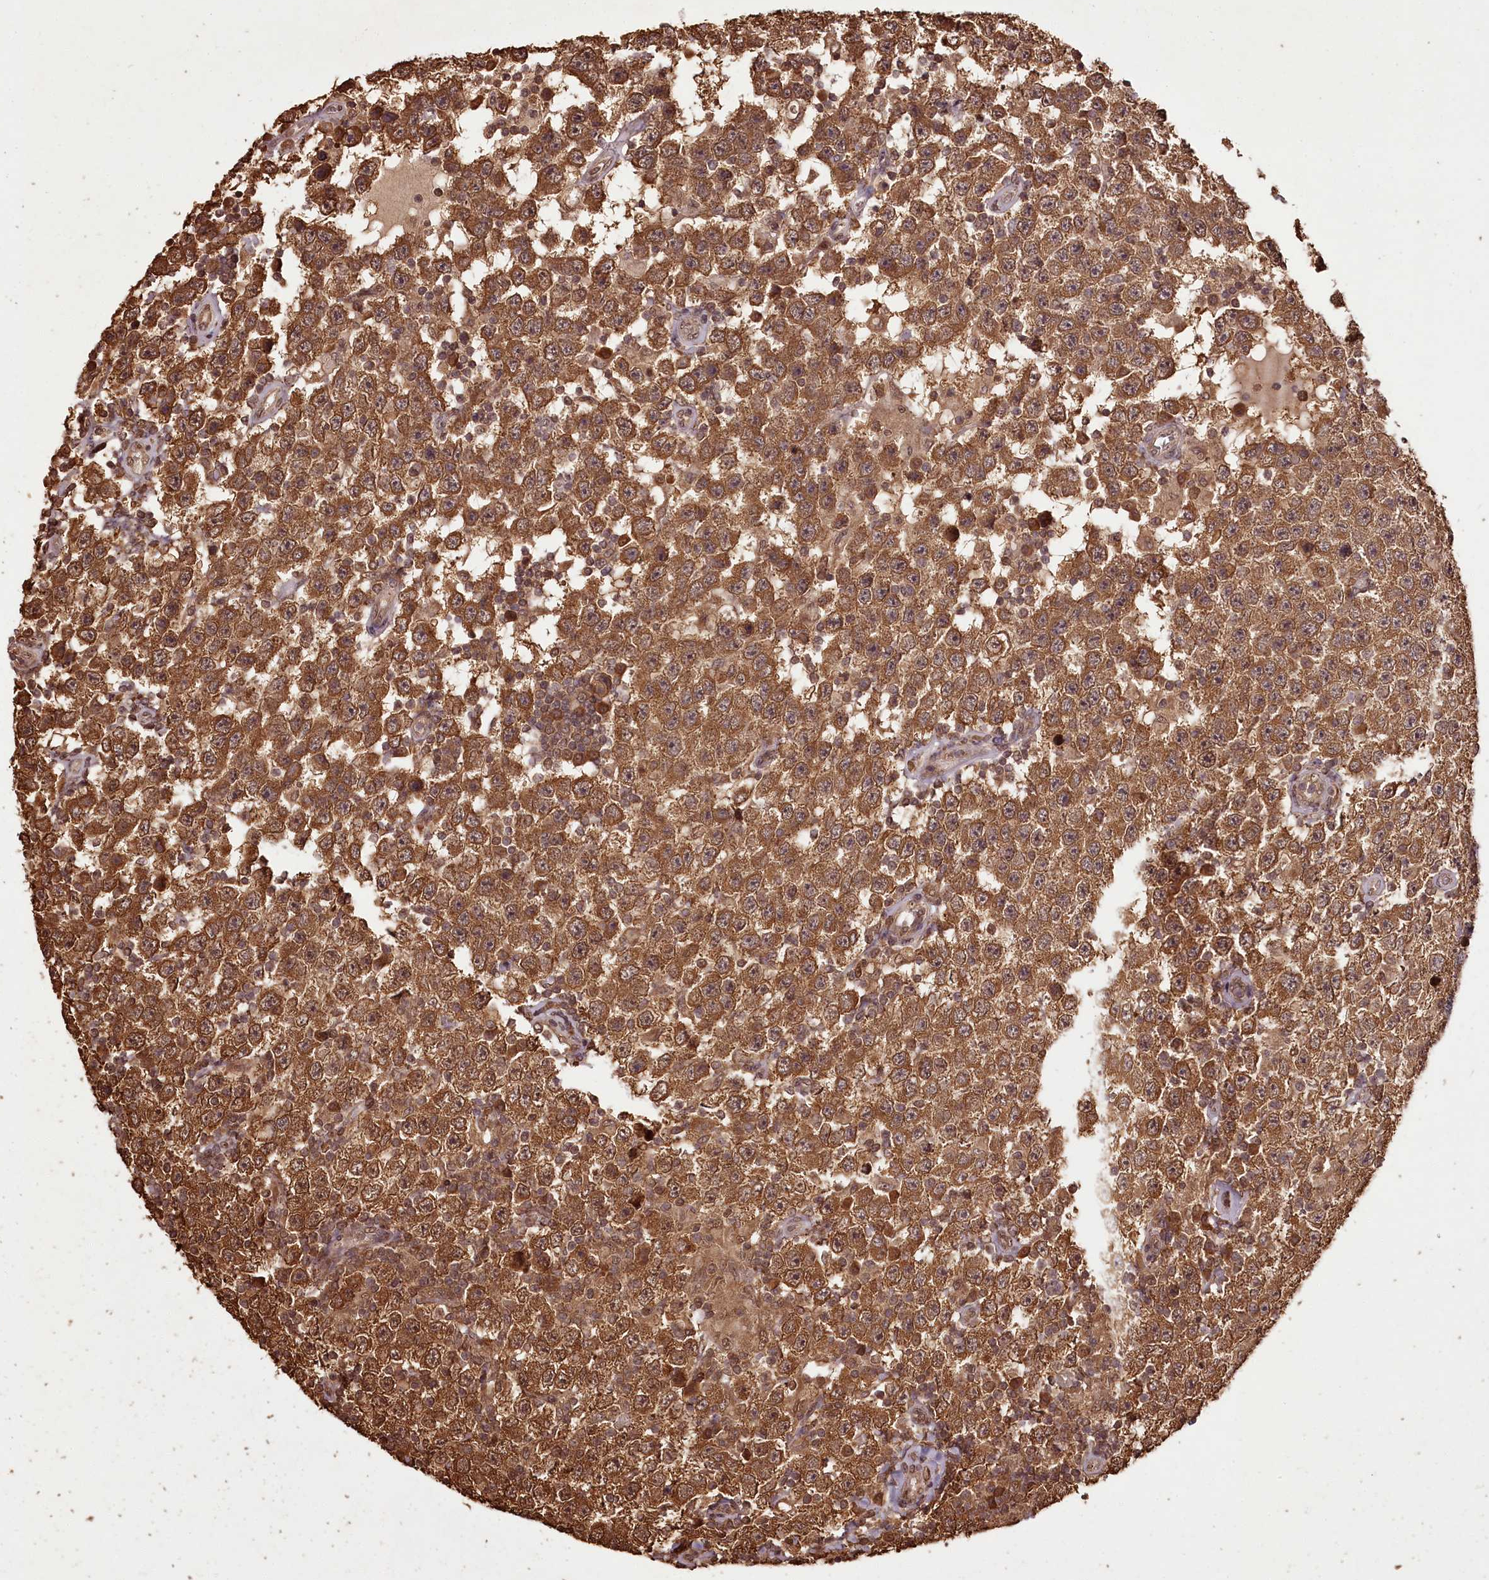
{"staining": {"intensity": "strong", "quantity": ">75%", "location": "cytoplasmic/membranous"}, "tissue": "testis cancer", "cell_type": "Tumor cells", "image_type": "cancer", "snomed": [{"axis": "morphology", "description": "Normal tissue, NOS"}, {"axis": "morphology", "description": "Urothelial carcinoma, High grade"}, {"axis": "morphology", "description": "Seminoma, NOS"}, {"axis": "morphology", "description": "Carcinoma, Embryonal, NOS"}, {"axis": "topography", "description": "Urinary bladder"}, {"axis": "topography", "description": "Testis"}], "caption": "Immunohistochemical staining of urothelial carcinoma (high-grade) (testis) reveals high levels of strong cytoplasmic/membranous staining in approximately >75% of tumor cells.", "gene": "NPRL2", "patient": {"sex": "male", "age": 41}}